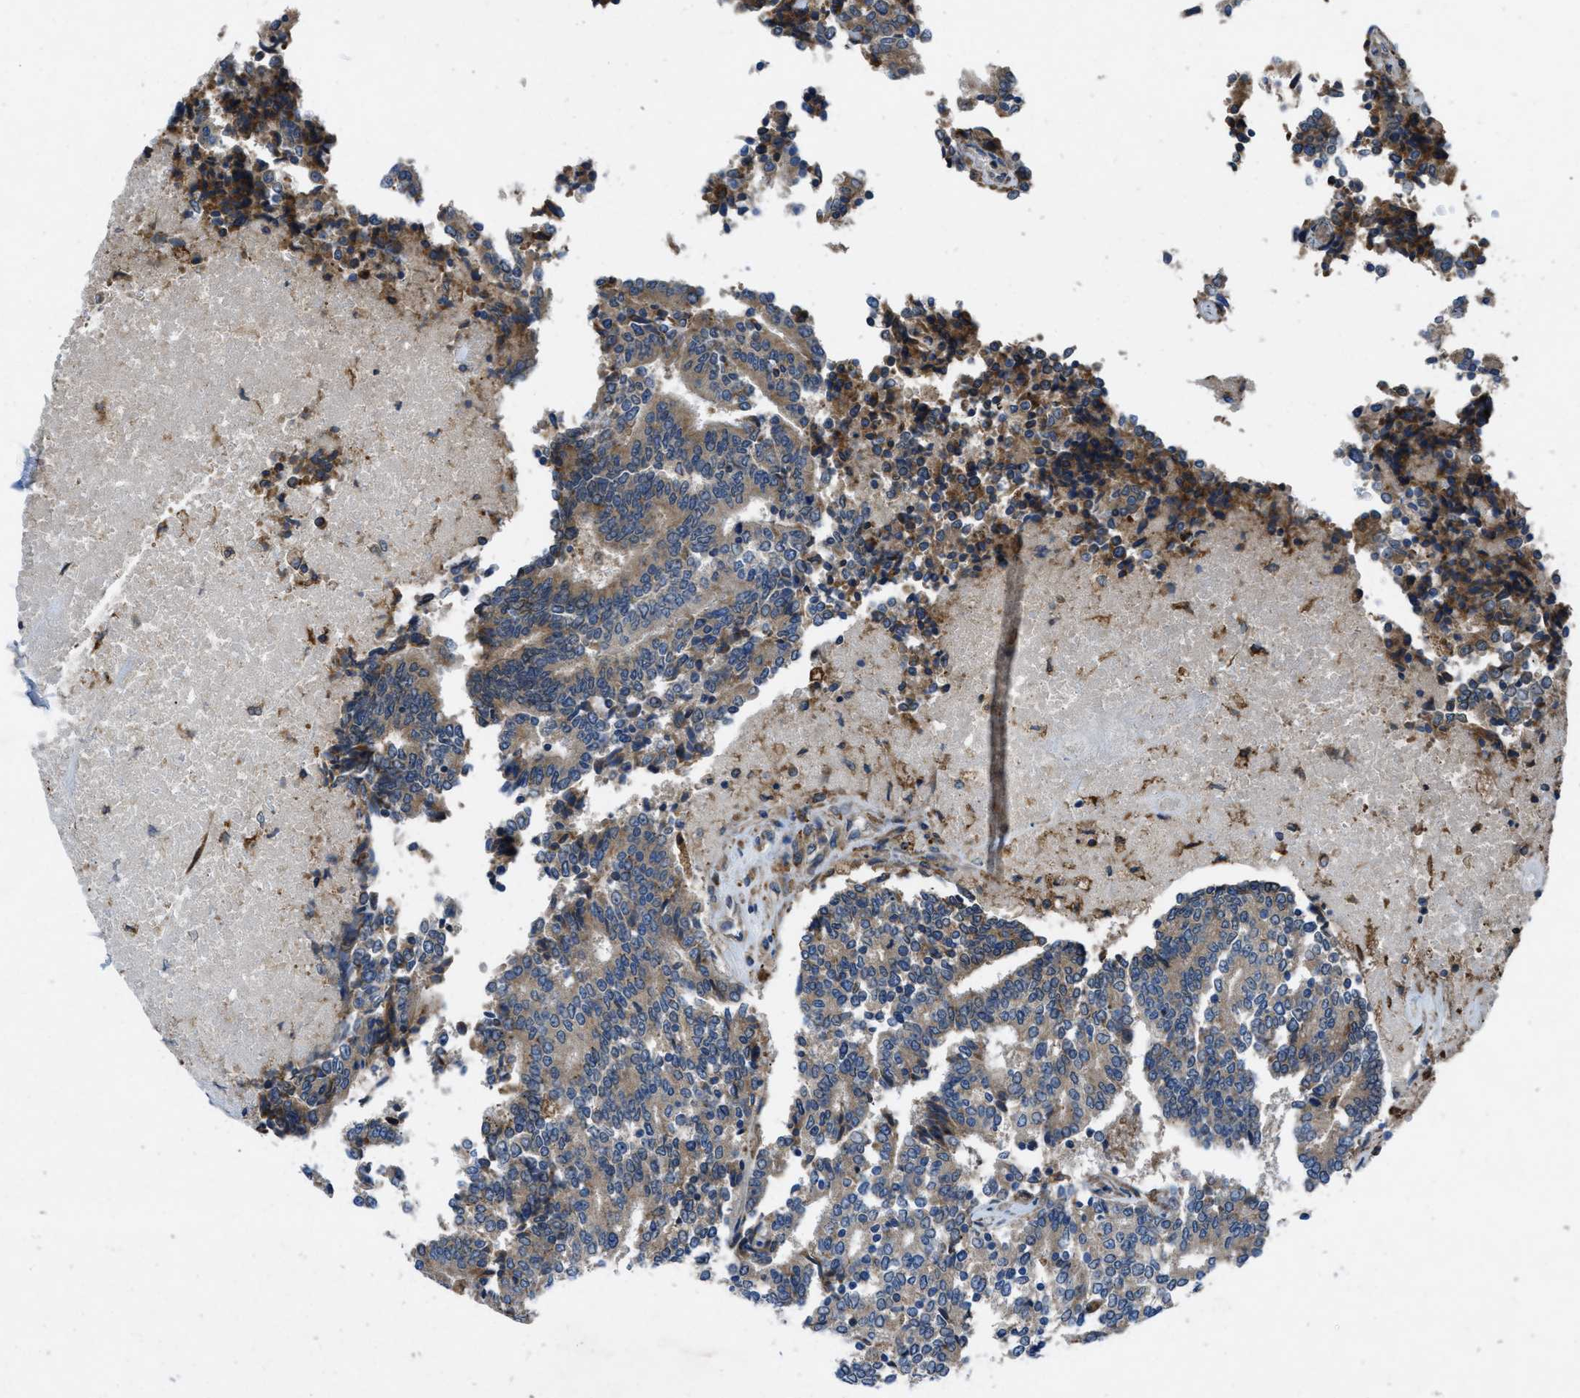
{"staining": {"intensity": "moderate", "quantity": "<25%", "location": "cytoplasmic/membranous"}, "tissue": "prostate cancer", "cell_type": "Tumor cells", "image_type": "cancer", "snomed": [{"axis": "morphology", "description": "Normal tissue, NOS"}, {"axis": "morphology", "description": "Adenocarcinoma, High grade"}, {"axis": "topography", "description": "Prostate"}, {"axis": "topography", "description": "Seminal veicle"}], "caption": "Prostate cancer (high-grade adenocarcinoma) stained with immunohistochemistry exhibits moderate cytoplasmic/membranous staining in about <25% of tumor cells. (brown staining indicates protein expression, while blue staining denotes nuclei).", "gene": "MAP3K20", "patient": {"sex": "male", "age": 55}}